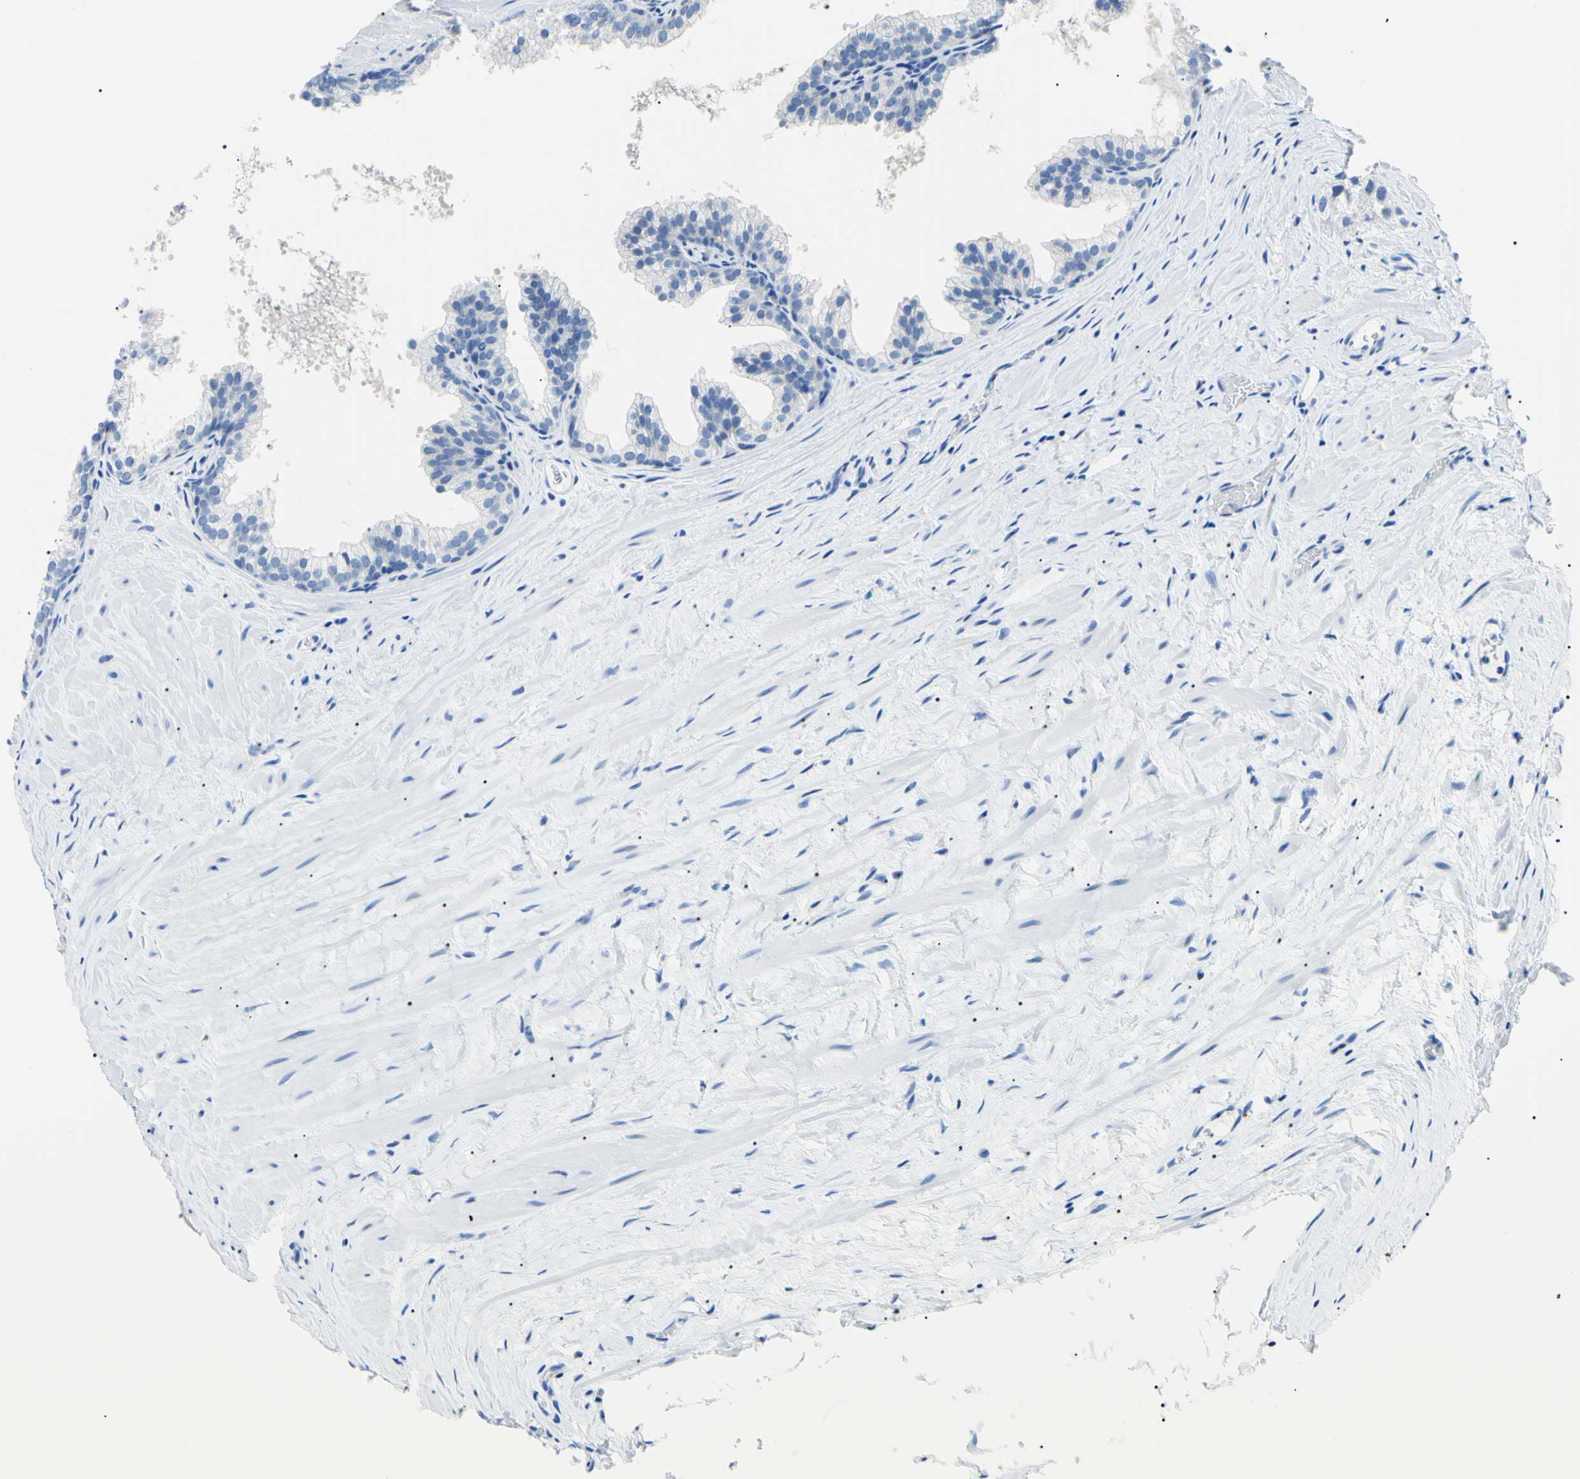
{"staining": {"intensity": "negative", "quantity": "none", "location": "none"}, "tissue": "prostate cancer", "cell_type": "Tumor cells", "image_type": "cancer", "snomed": [{"axis": "morphology", "description": "Adenocarcinoma, Low grade"}, {"axis": "topography", "description": "Prostate"}], "caption": "A photomicrograph of human prostate cancer (low-grade adenocarcinoma) is negative for staining in tumor cells.", "gene": "RARS1", "patient": {"sex": "male", "age": 59}}